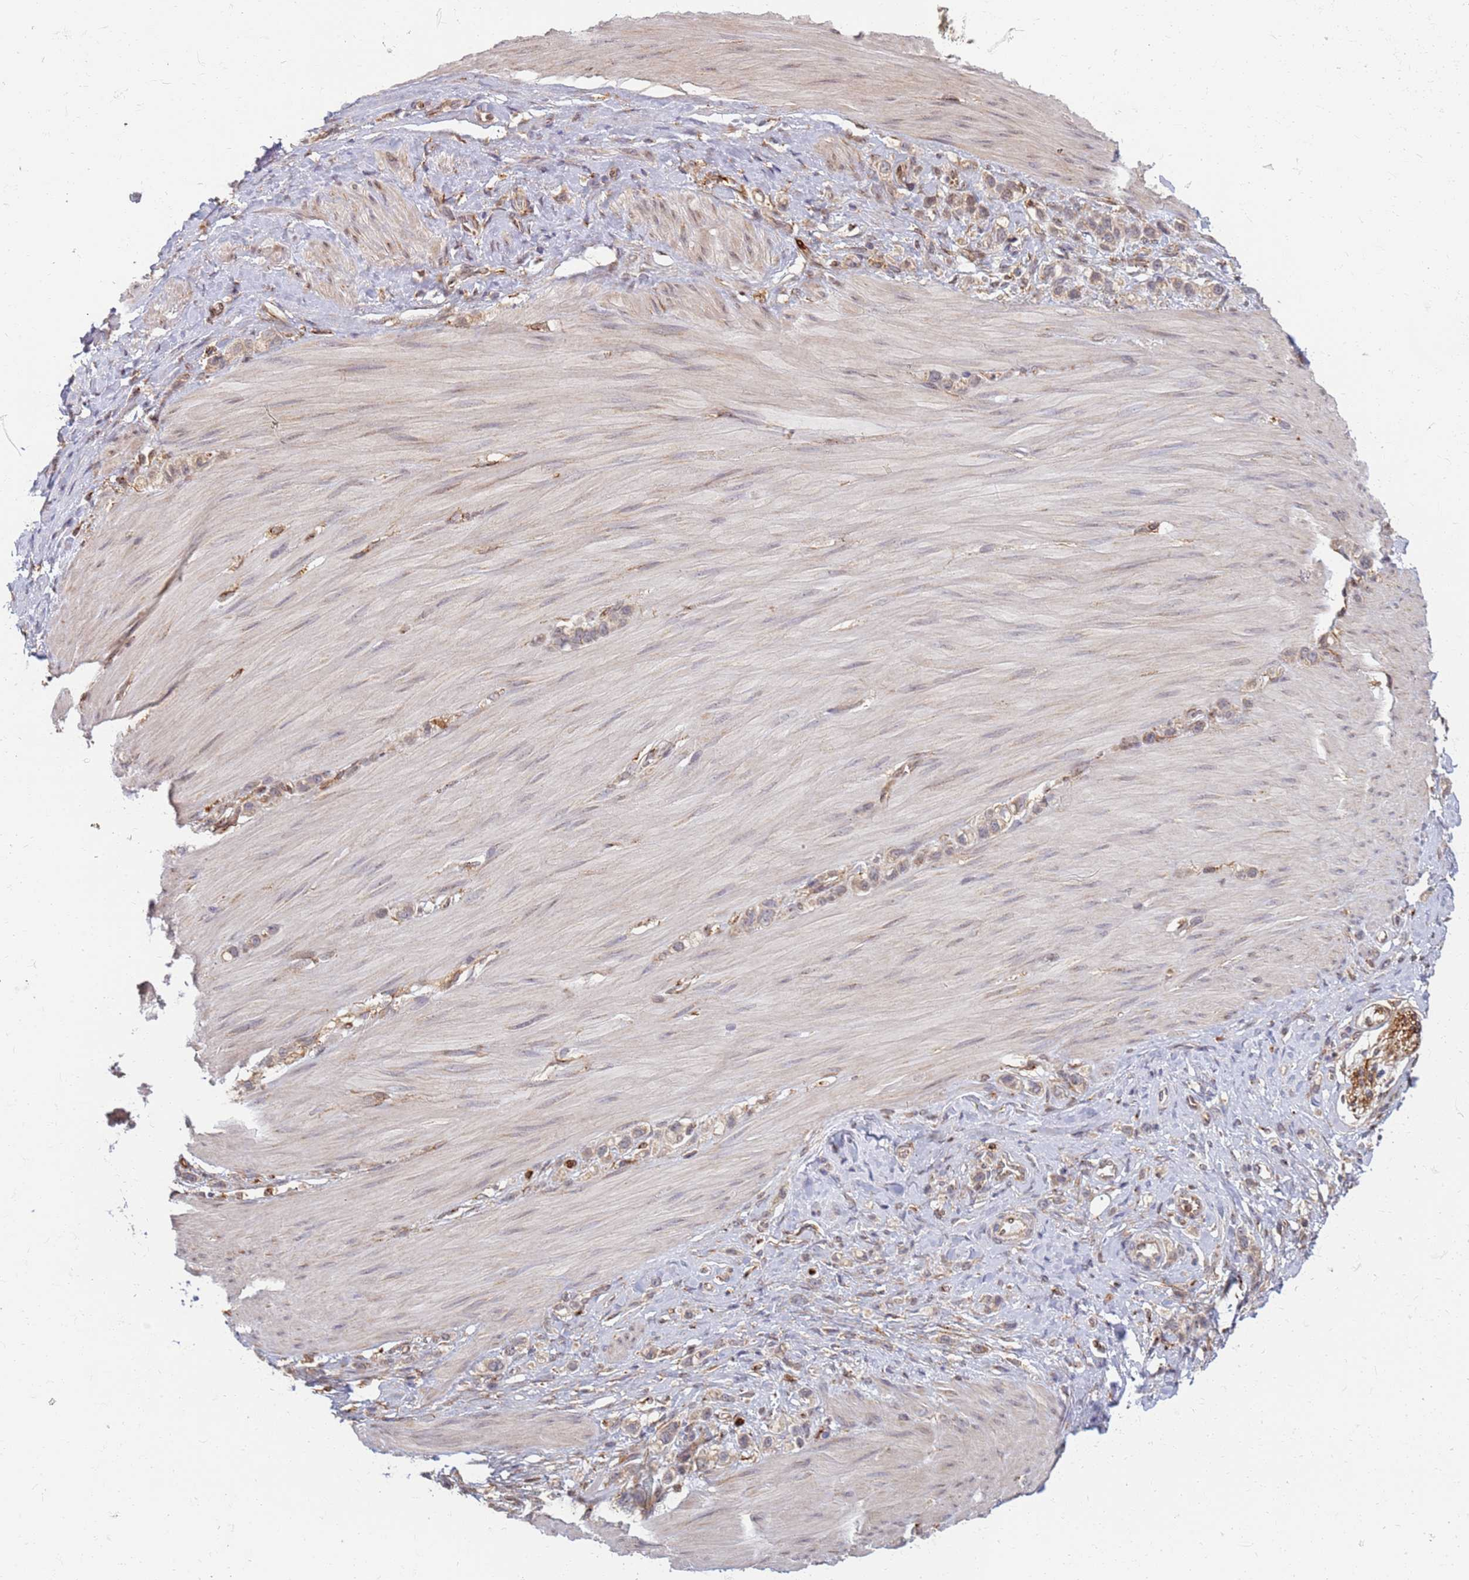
{"staining": {"intensity": "weak", "quantity": ">75%", "location": "cytoplasmic/membranous,nuclear"}, "tissue": "stomach cancer", "cell_type": "Tumor cells", "image_type": "cancer", "snomed": [{"axis": "morphology", "description": "Adenocarcinoma, NOS"}, {"axis": "topography", "description": "Stomach"}], "caption": "Stomach cancer was stained to show a protein in brown. There is low levels of weak cytoplasmic/membranous and nuclear positivity in about >75% of tumor cells.", "gene": "CEP170", "patient": {"sex": "female", "age": 65}}